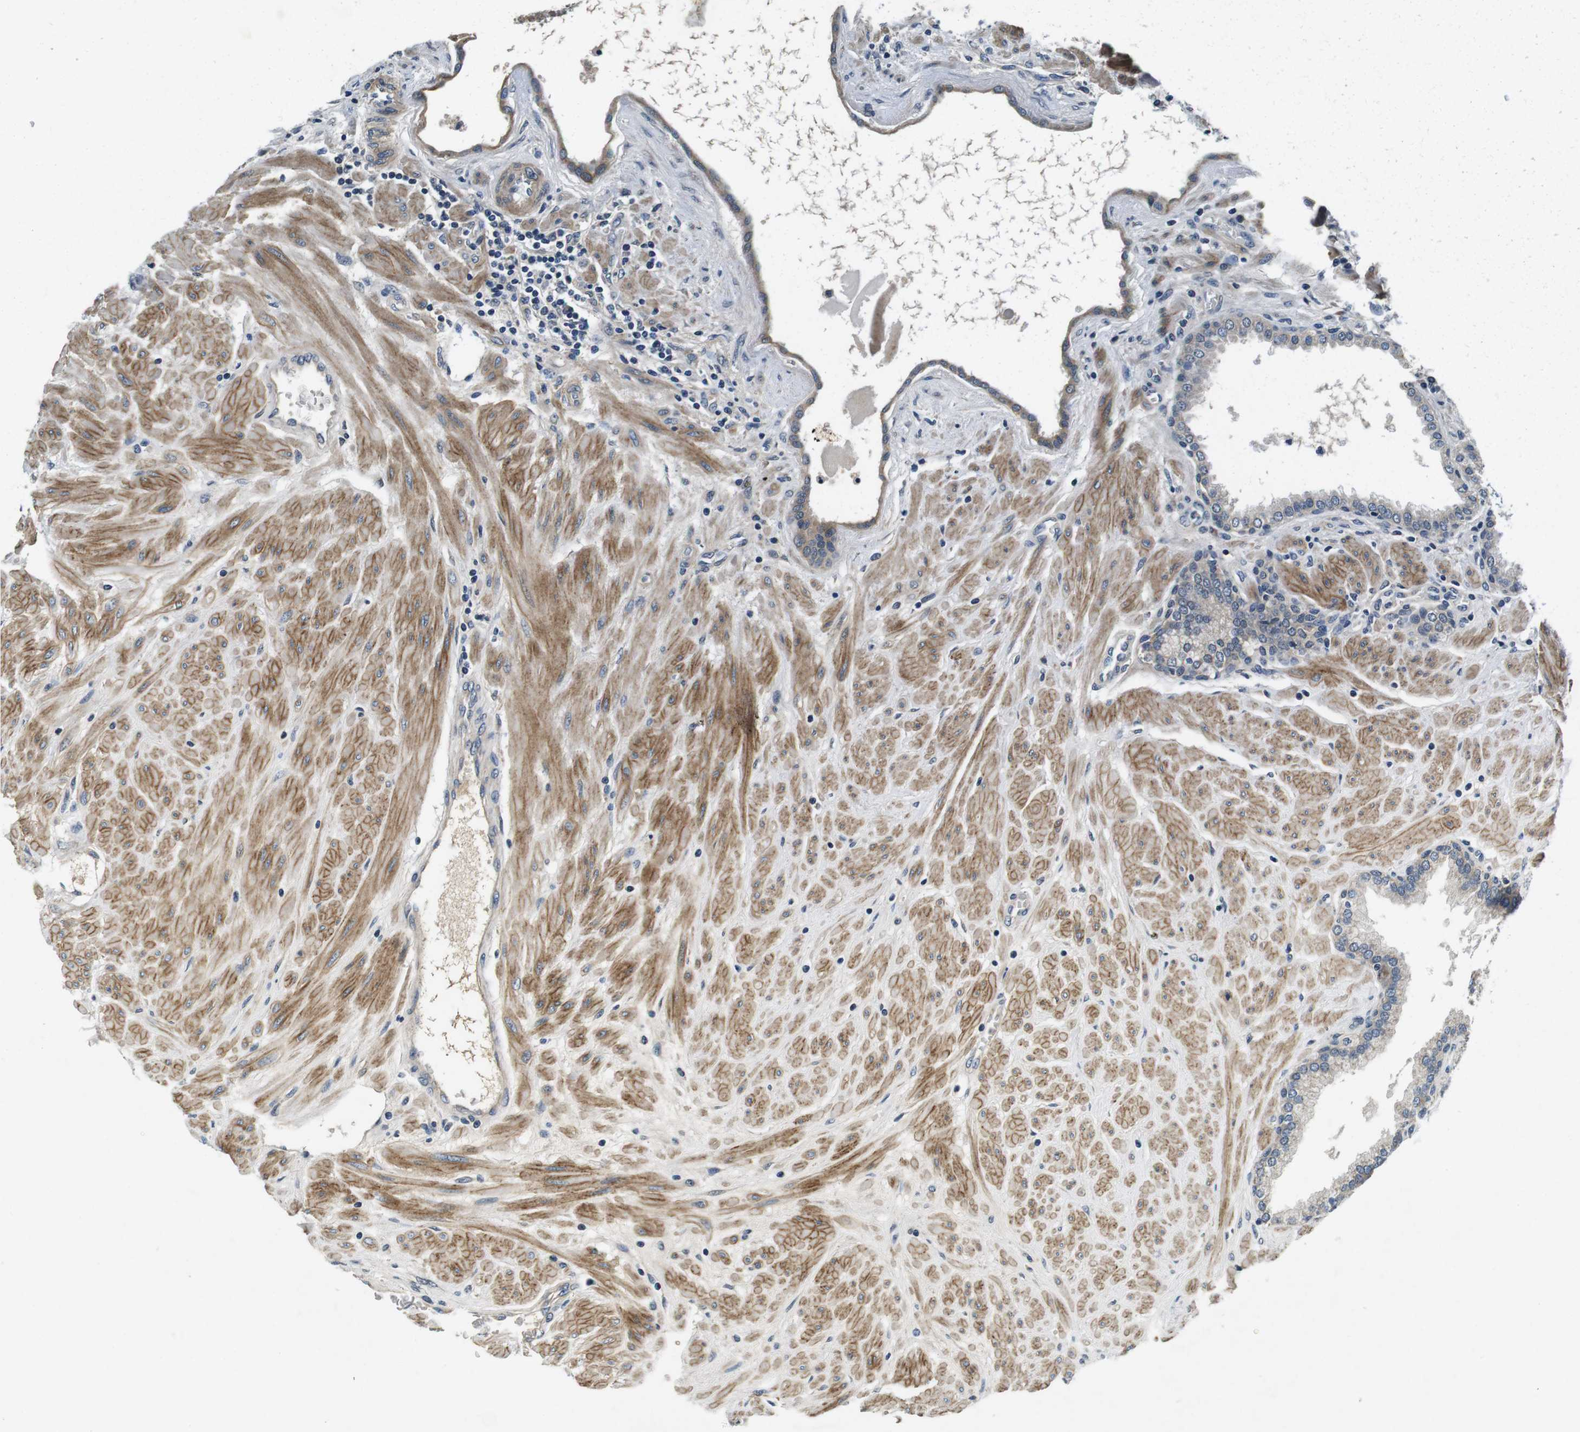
{"staining": {"intensity": "weak", "quantity": "<25%", "location": "cytoplasmic/membranous"}, "tissue": "prostate", "cell_type": "Glandular cells", "image_type": "normal", "snomed": [{"axis": "morphology", "description": "Normal tissue, NOS"}, {"axis": "topography", "description": "Prostate"}], "caption": "Photomicrograph shows no significant protein expression in glandular cells of unremarkable prostate. (DAB immunohistochemistry (IHC) visualized using brightfield microscopy, high magnification).", "gene": "DTNA", "patient": {"sex": "male", "age": 51}}